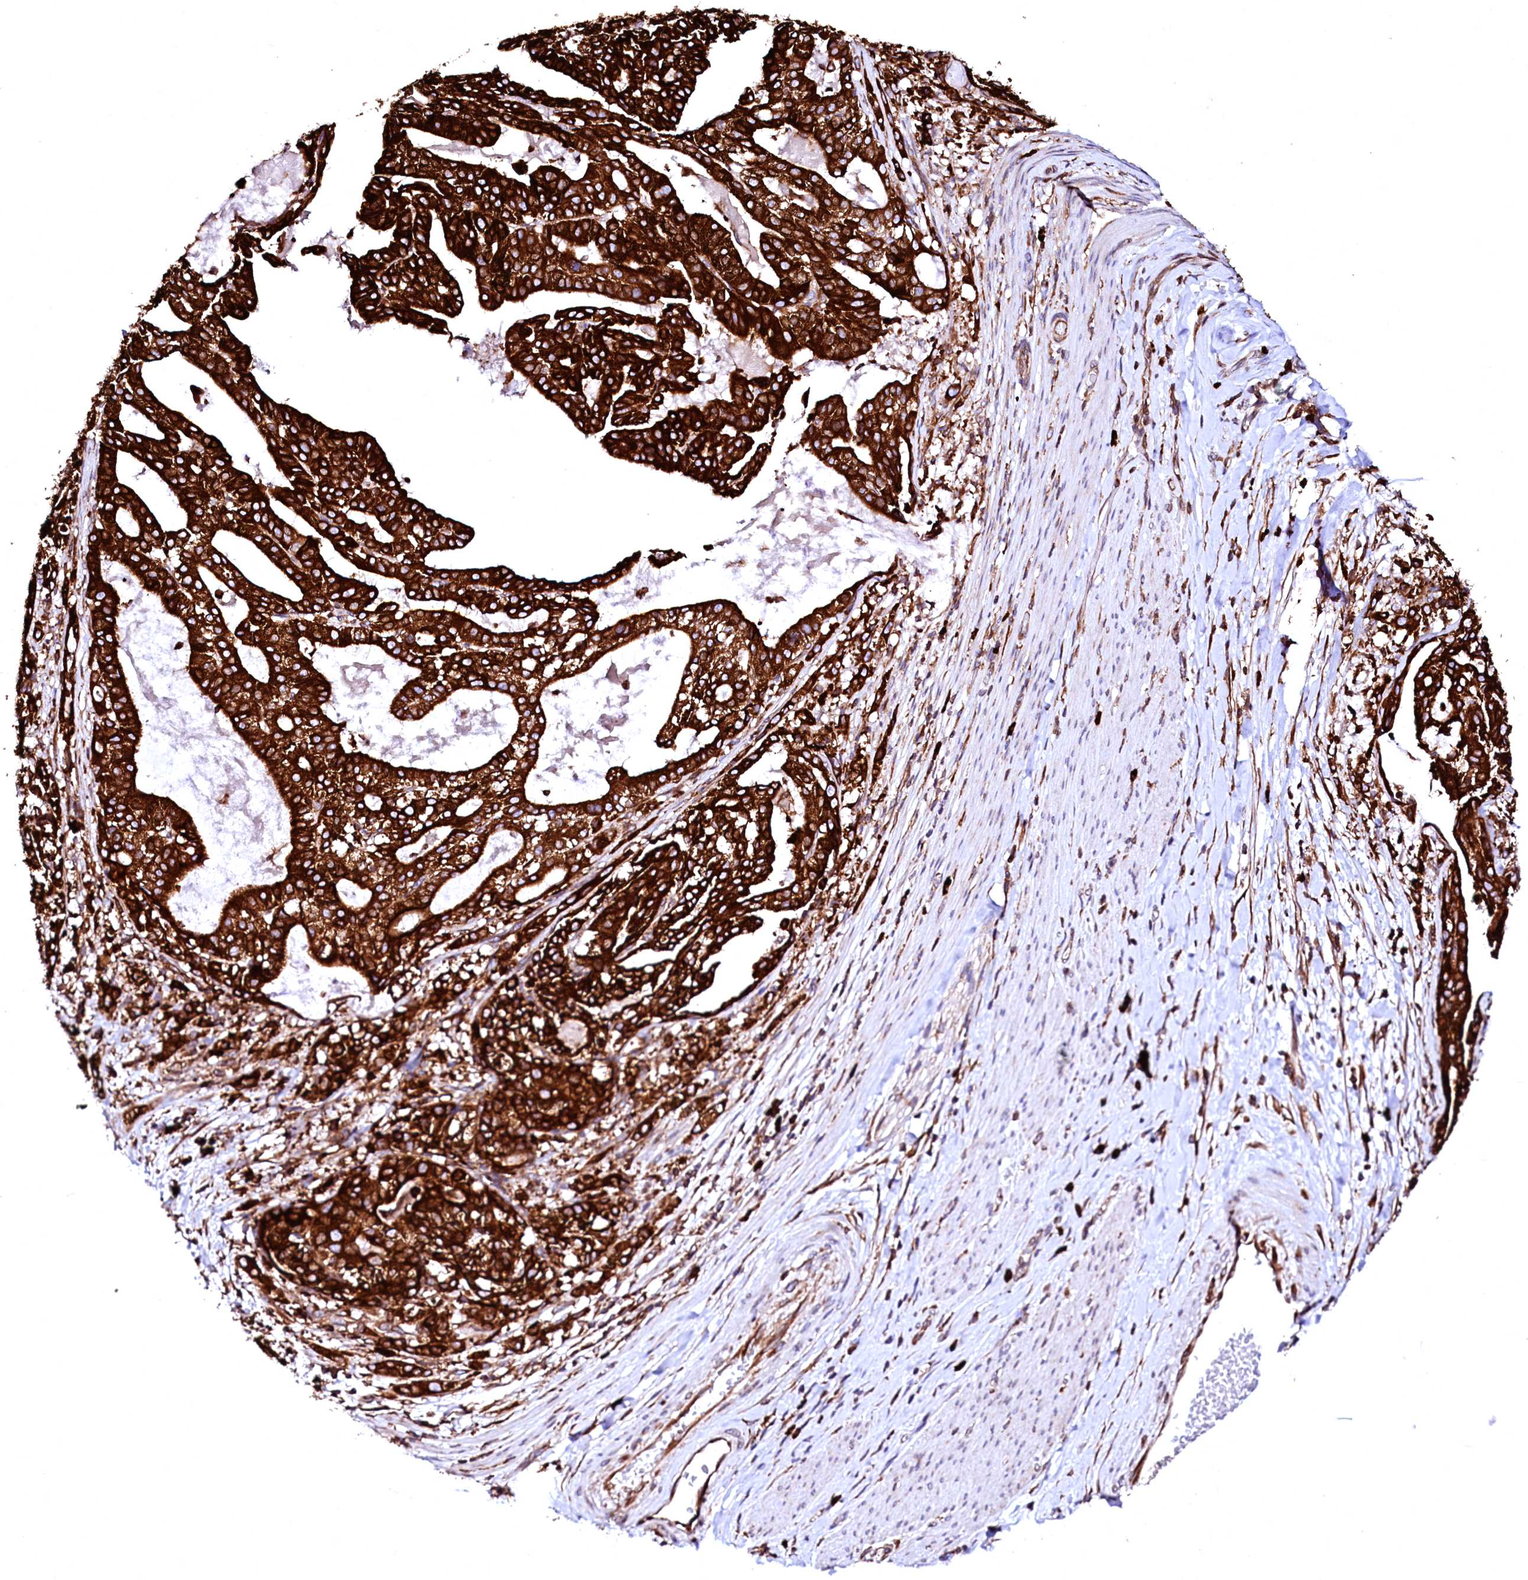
{"staining": {"intensity": "strong", "quantity": ">75%", "location": "cytoplasmic/membranous"}, "tissue": "stomach cancer", "cell_type": "Tumor cells", "image_type": "cancer", "snomed": [{"axis": "morphology", "description": "Adenocarcinoma, NOS"}, {"axis": "topography", "description": "Stomach"}], "caption": "Protein expression analysis of human stomach cancer reveals strong cytoplasmic/membranous positivity in approximately >75% of tumor cells. The staining is performed using DAB (3,3'-diaminobenzidine) brown chromogen to label protein expression. The nuclei are counter-stained blue using hematoxylin.", "gene": "DERL1", "patient": {"sex": "male", "age": 48}}